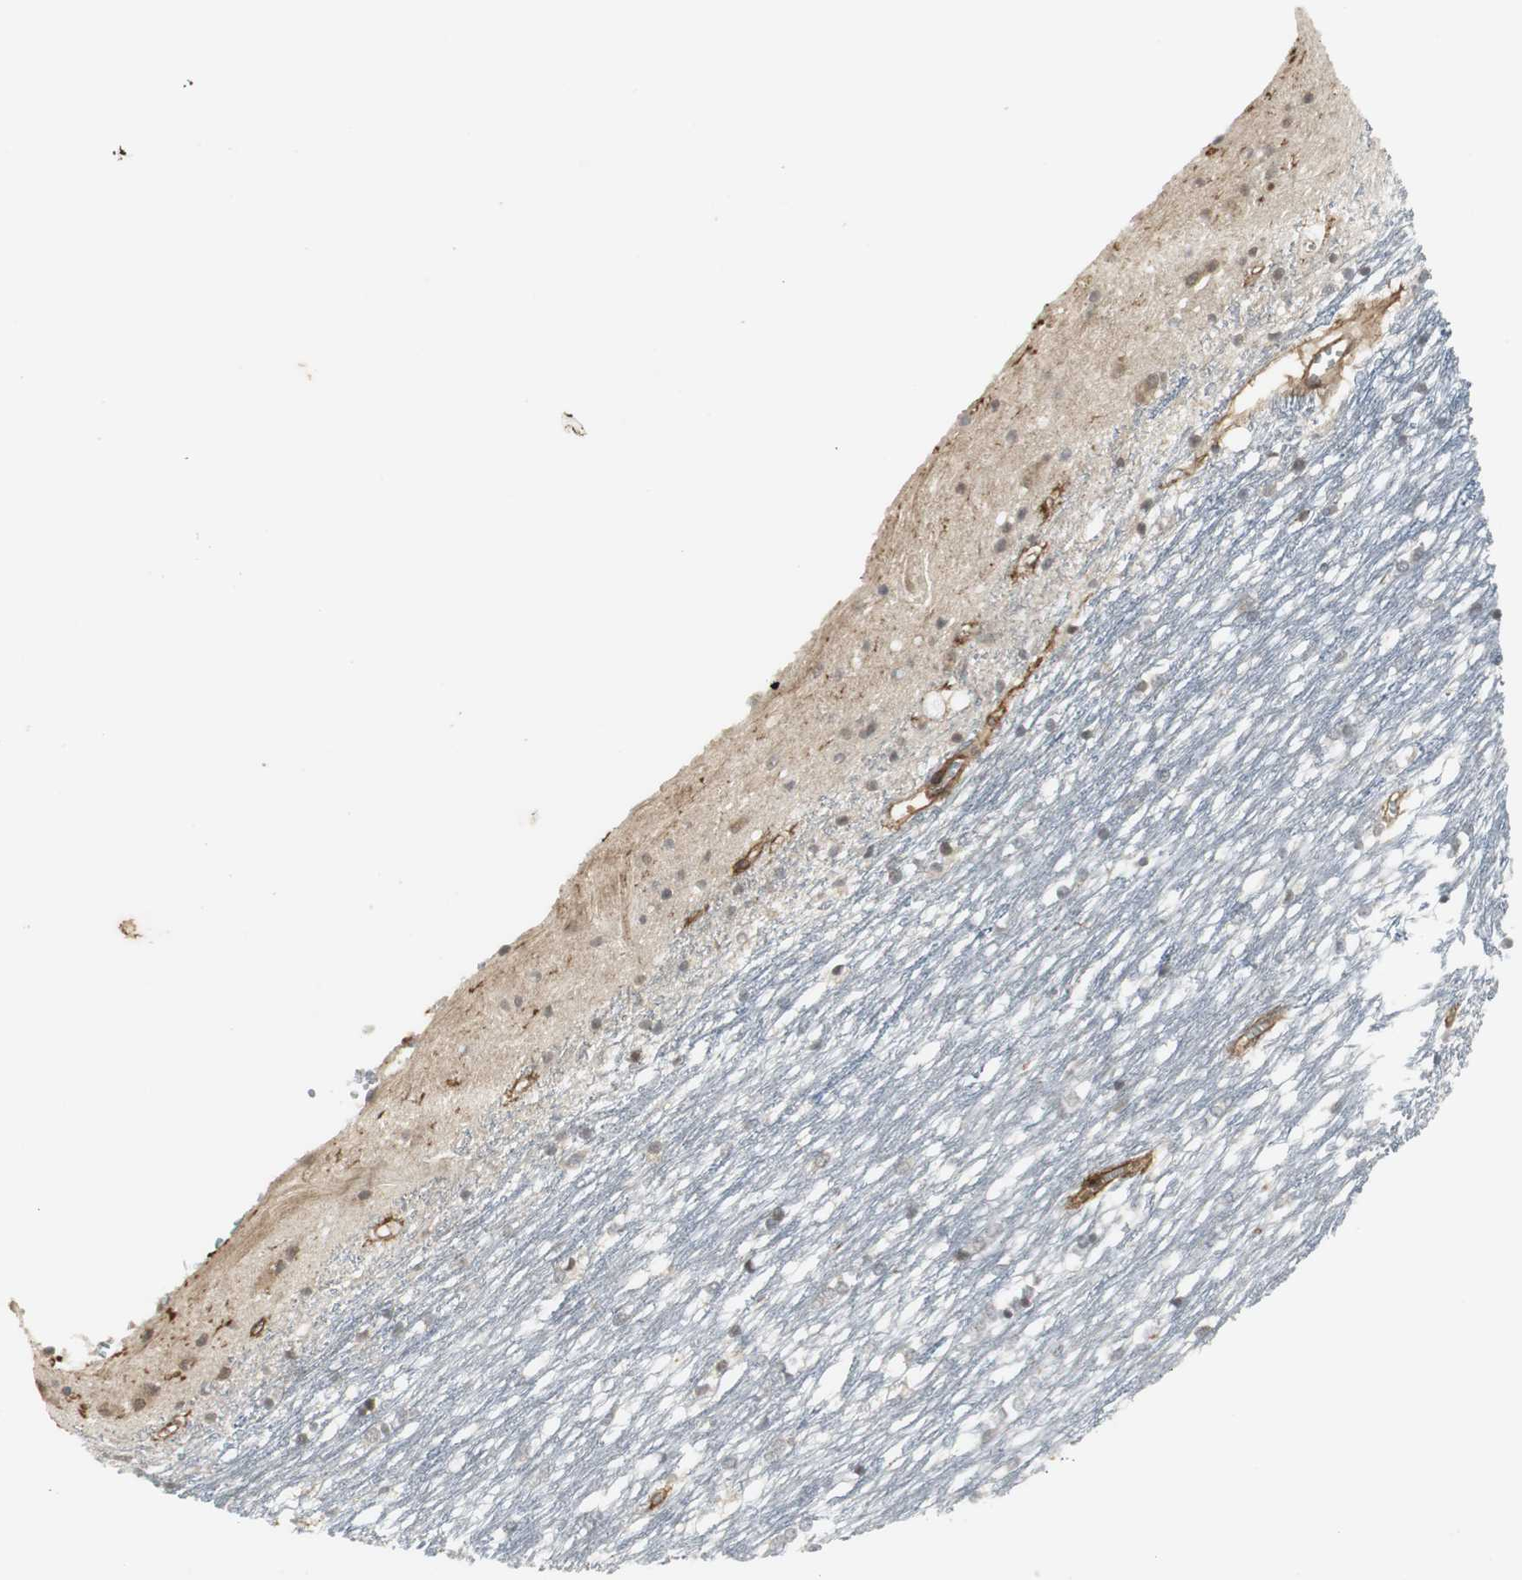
{"staining": {"intensity": "weak", "quantity": "<25%", "location": "cytoplasmic/membranous"}, "tissue": "caudate", "cell_type": "Glial cells", "image_type": "normal", "snomed": [{"axis": "morphology", "description": "Normal tissue, NOS"}, {"axis": "topography", "description": "Lateral ventricle wall"}], "caption": "IHC histopathology image of unremarkable caudate: human caudate stained with DAB (3,3'-diaminobenzidine) shows no significant protein staining in glial cells. (DAB immunohistochemistry visualized using brightfield microscopy, high magnification).", "gene": "SCYL3", "patient": {"sex": "female", "age": 19}}